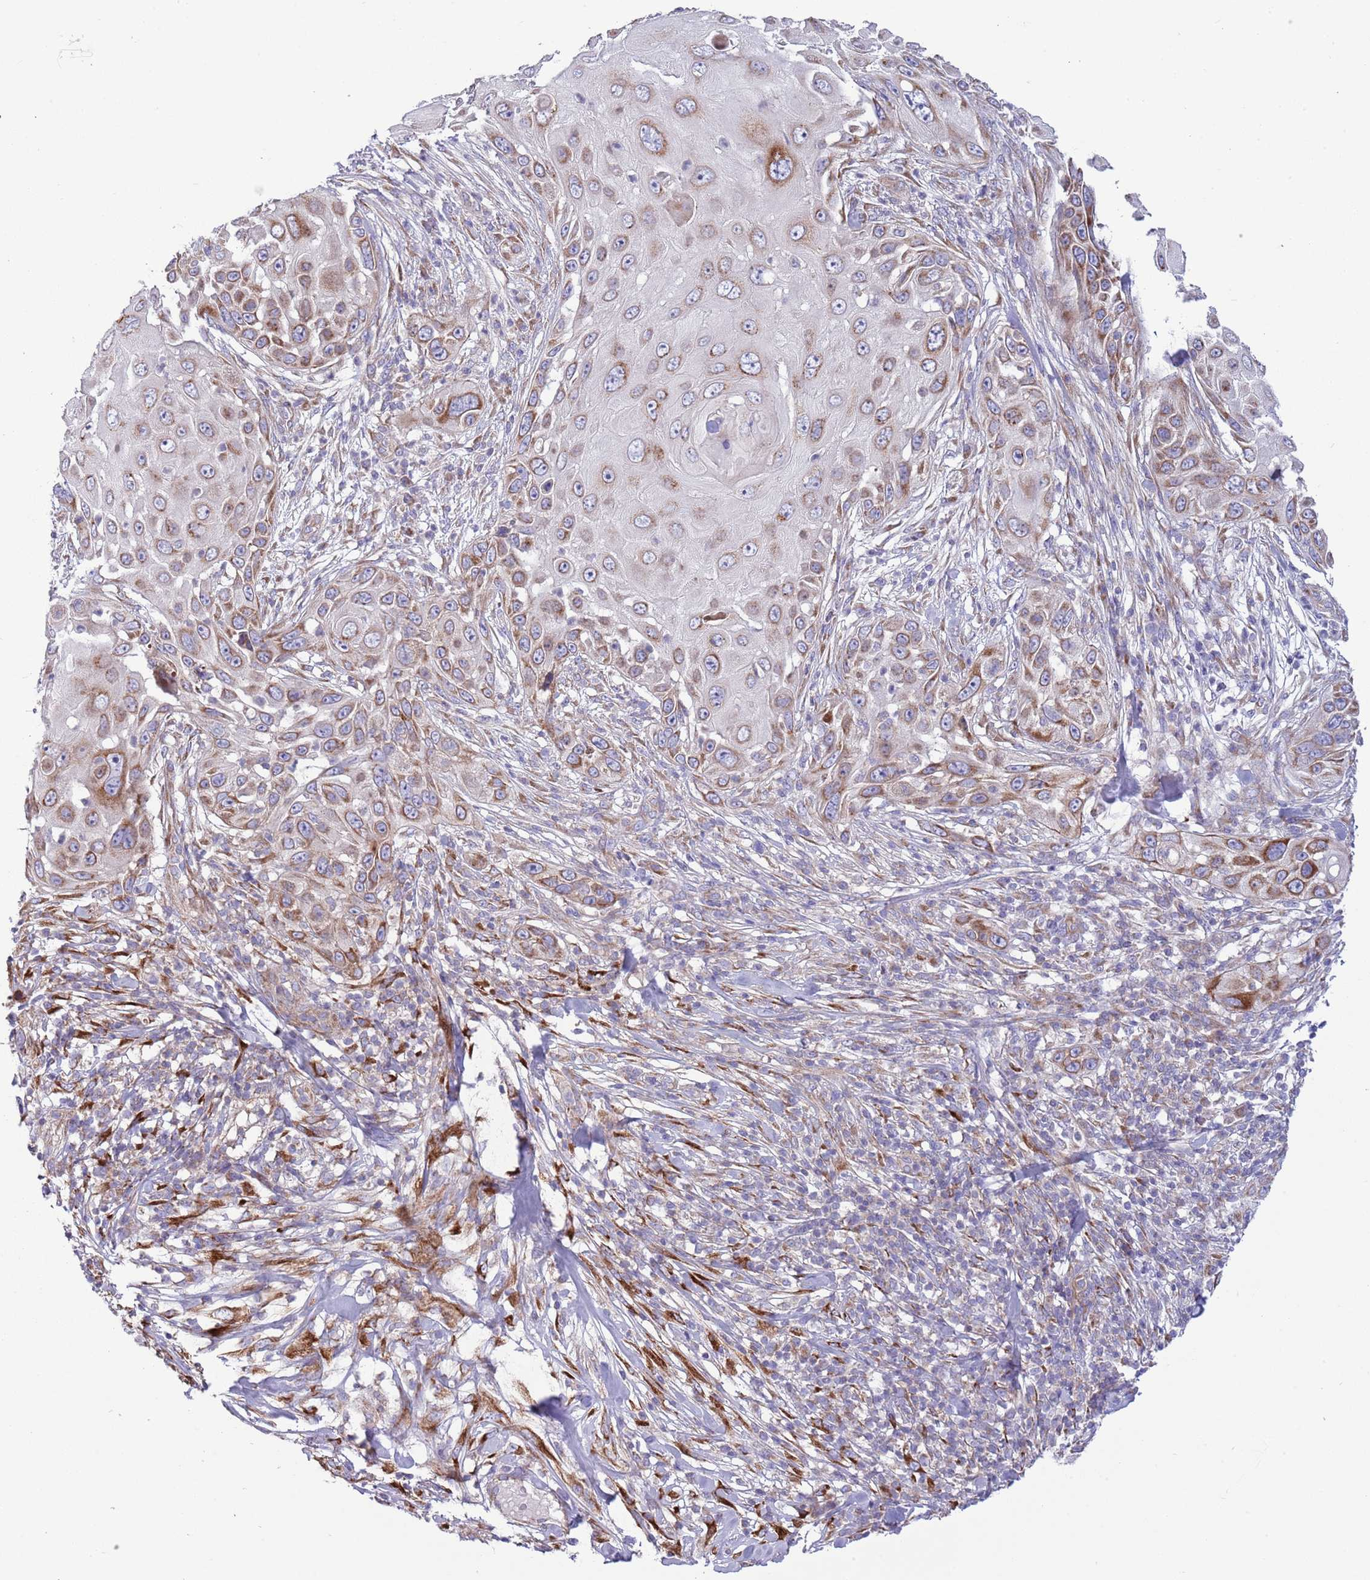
{"staining": {"intensity": "moderate", "quantity": ">75%", "location": "cytoplasmic/membranous"}, "tissue": "skin cancer", "cell_type": "Tumor cells", "image_type": "cancer", "snomed": [{"axis": "morphology", "description": "Squamous cell carcinoma, NOS"}, {"axis": "topography", "description": "Skin"}], "caption": "Immunohistochemistry image of skin cancer (squamous cell carcinoma) stained for a protein (brown), which exhibits medium levels of moderate cytoplasmic/membranous positivity in approximately >75% of tumor cells.", "gene": "TOMM5", "patient": {"sex": "female", "age": 44}}